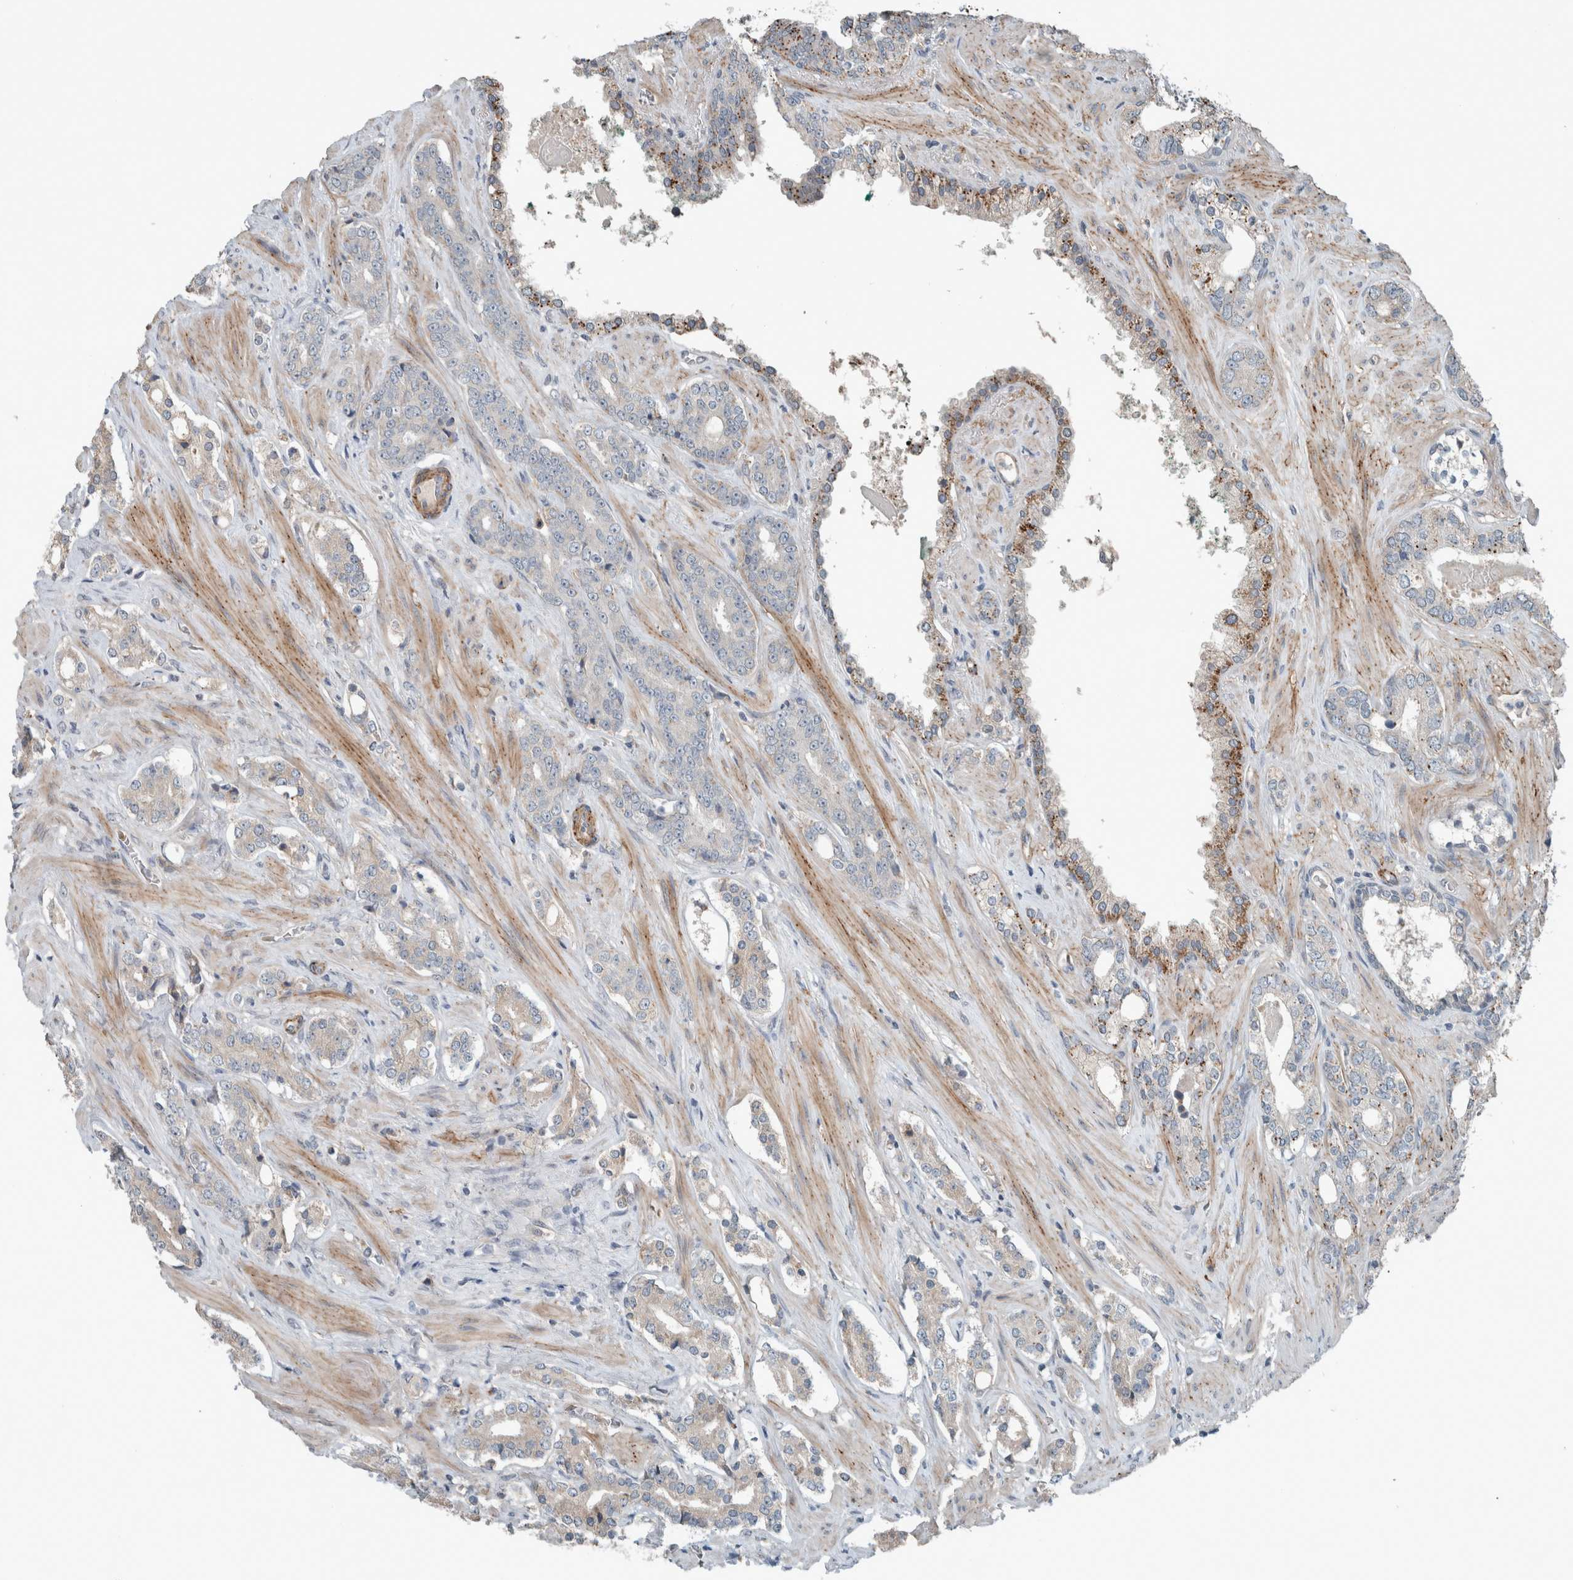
{"staining": {"intensity": "weak", "quantity": "<25%", "location": "cytoplasmic/membranous"}, "tissue": "prostate cancer", "cell_type": "Tumor cells", "image_type": "cancer", "snomed": [{"axis": "morphology", "description": "Adenocarcinoma, High grade"}, {"axis": "topography", "description": "Prostate"}], "caption": "Prostate cancer was stained to show a protein in brown. There is no significant positivity in tumor cells. (DAB (3,3'-diaminobenzidine) immunohistochemistry, high magnification).", "gene": "JADE2", "patient": {"sex": "male", "age": 71}}